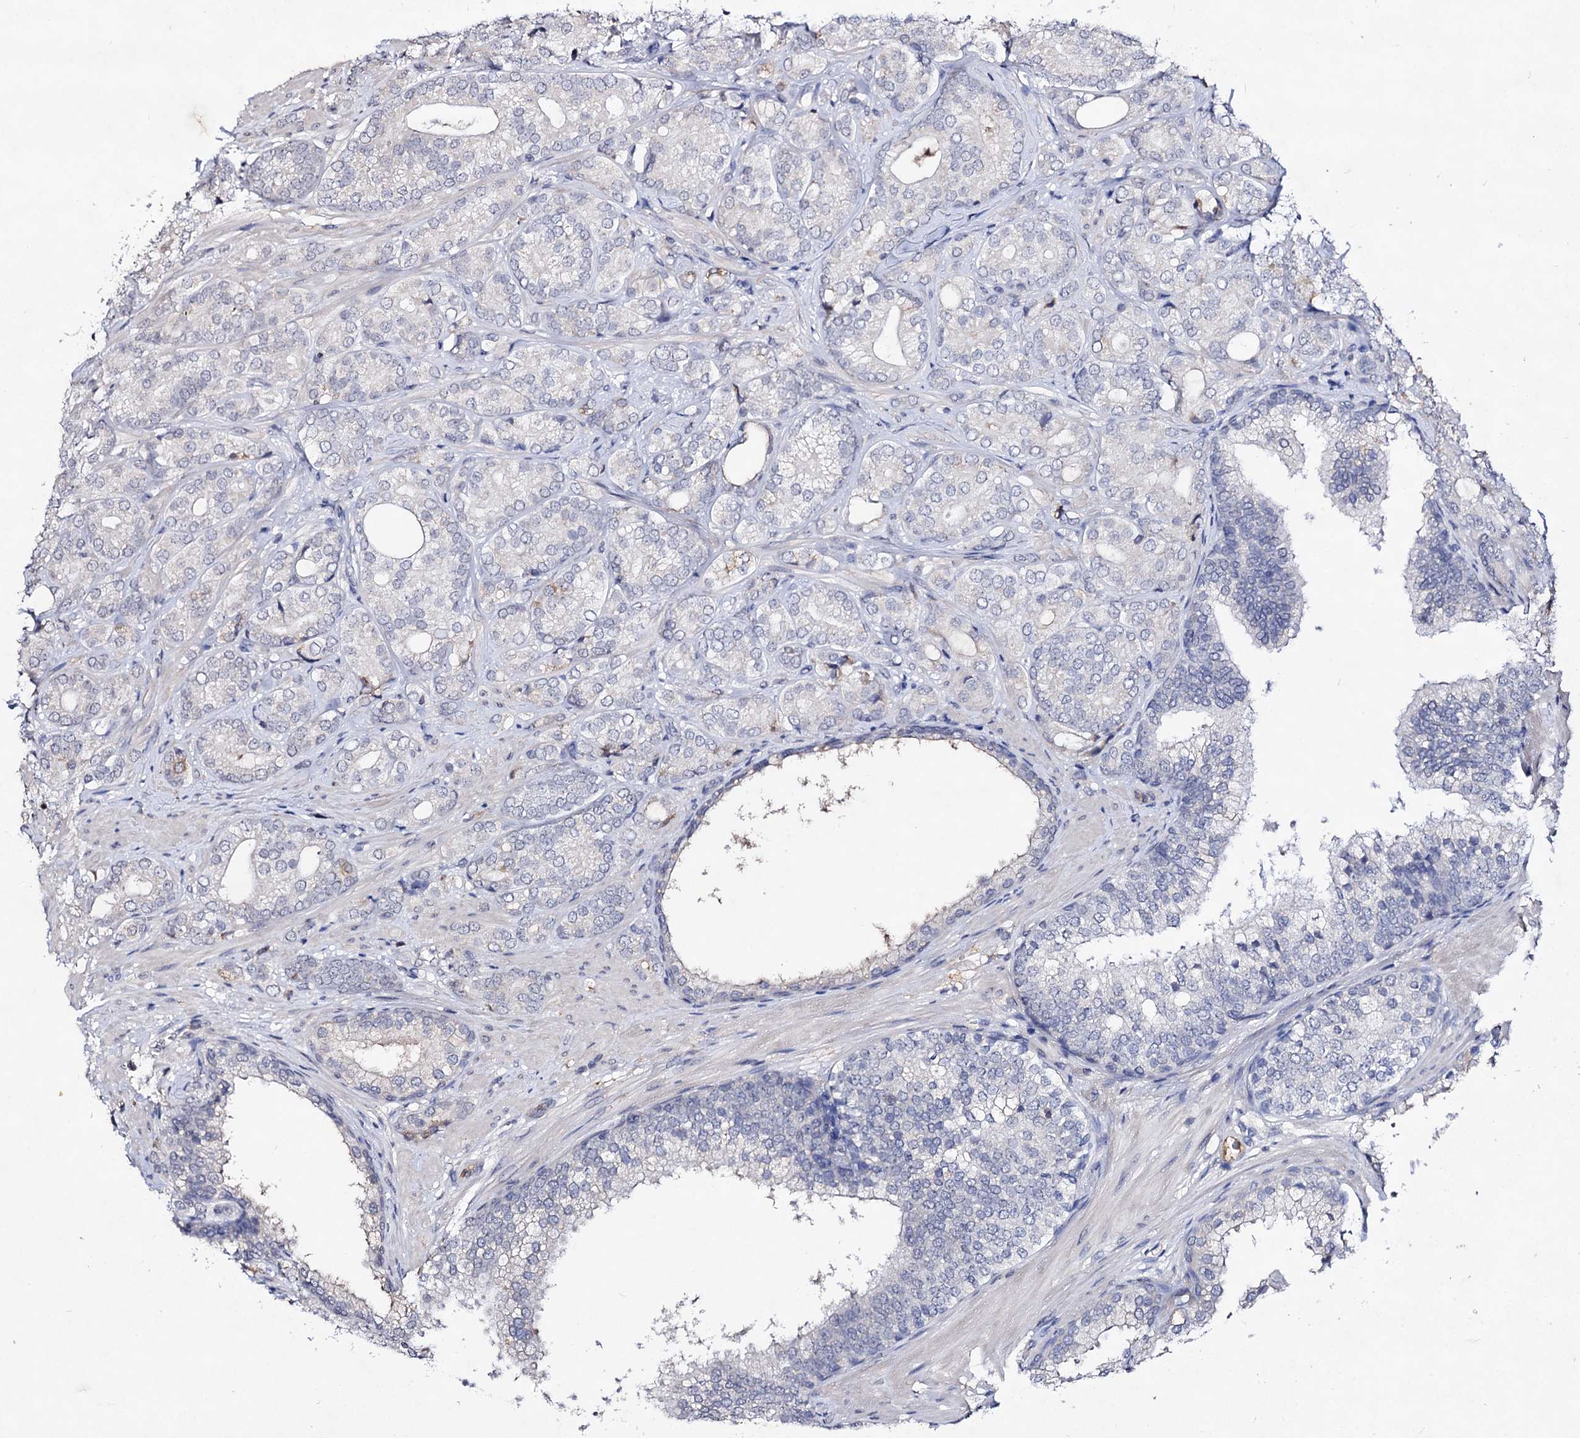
{"staining": {"intensity": "negative", "quantity": "none", "location": "none"}, "tissue": "prostate cancer", "cell_type": "Tumor cells", "image_type": "cancer", "snomed": [{"axis": "morphology", "description": "Adenocarcinoma, High grade"}, {"axis": "topography", "description": "Prostate"}], "caption": "The photomicrograph shows no significant positivity in tumor cells of prostate cancer (adenocarcinoma (high-grade)).", "gene": "PLIN1", "patient": {"sex": "male", "age": 60}}